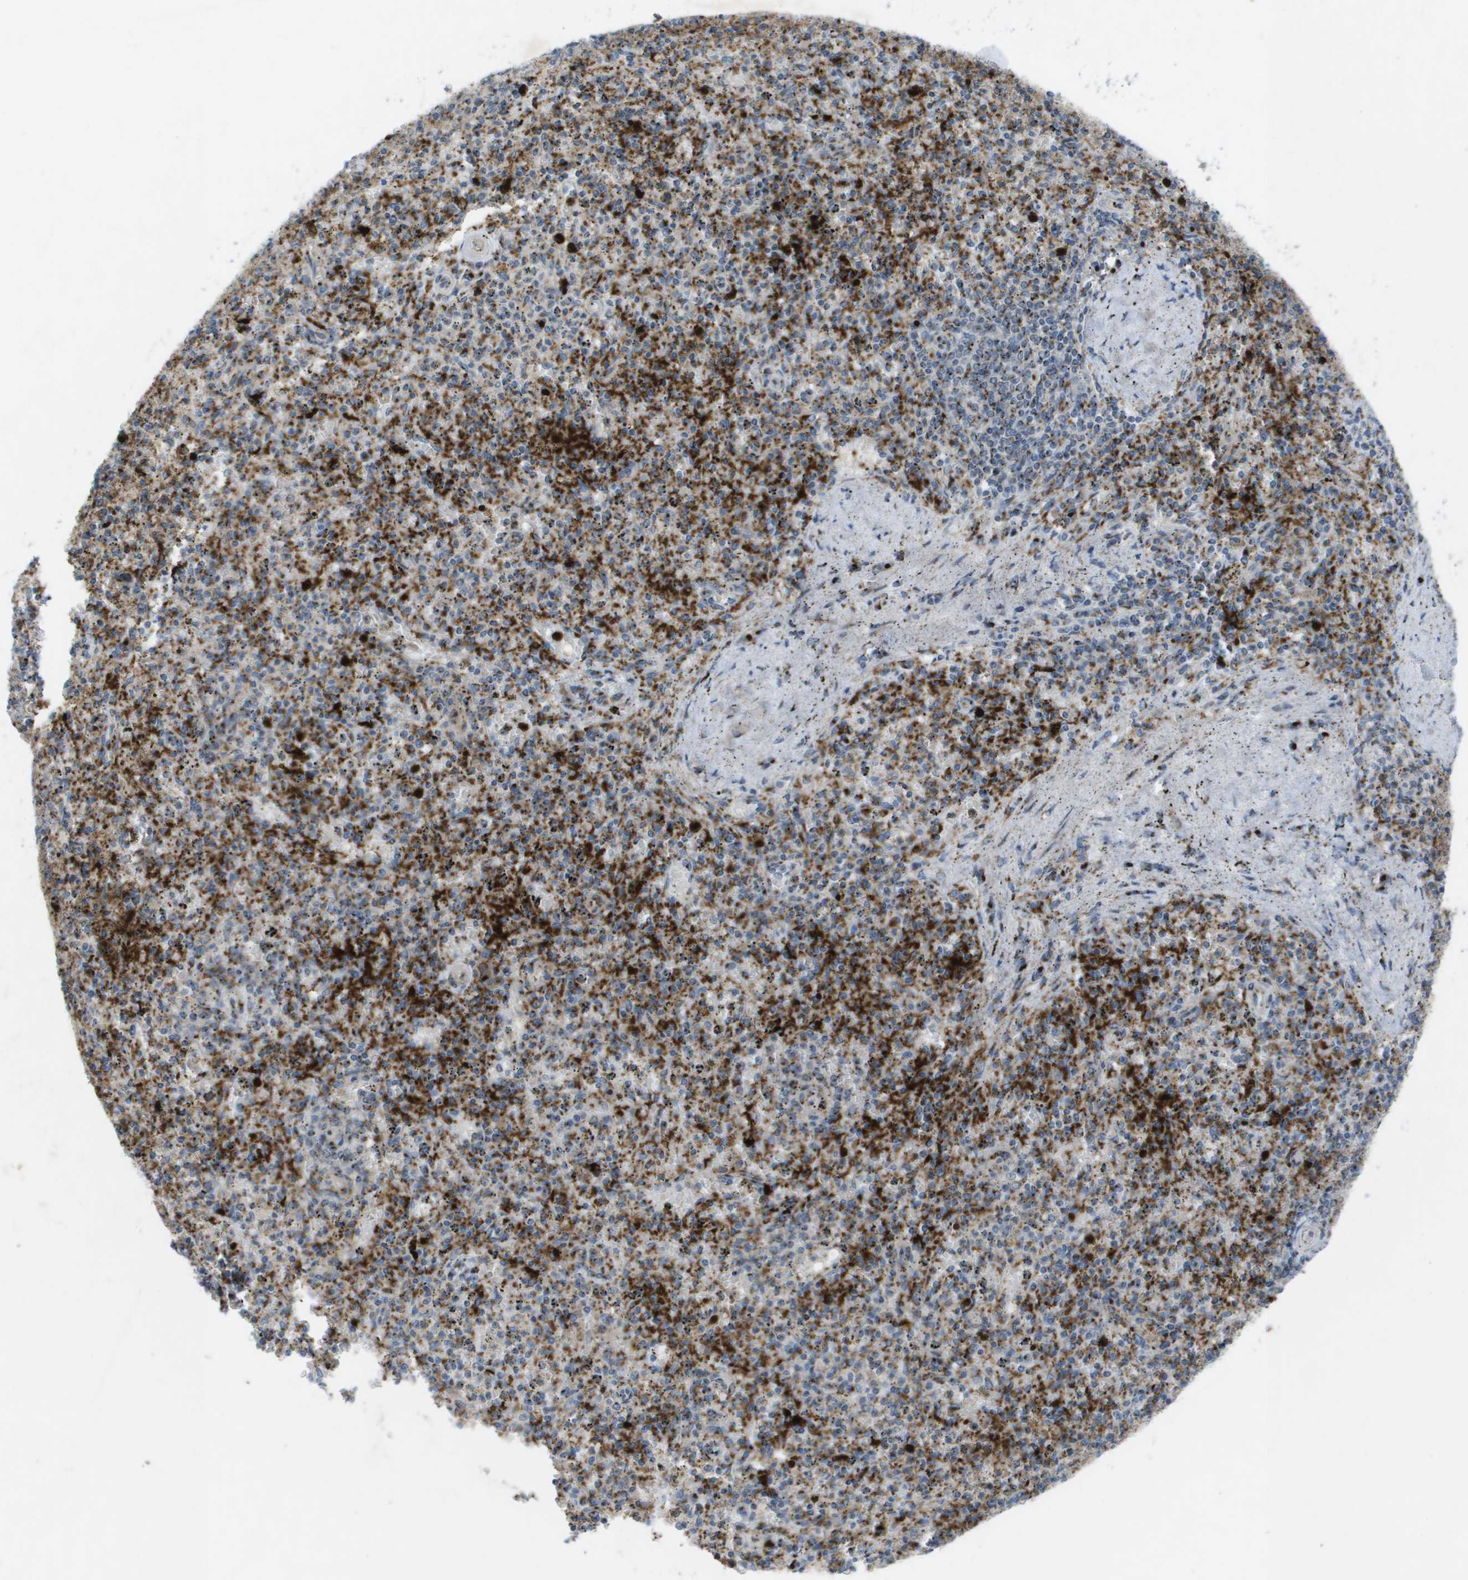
{"staining": {"intensity": "strong", "quantity": "25%-75%", "location": "cytoplasmic/membranous"}, "tissue": "spleen", "cell_type": "Cells in red pulp", "image_type": "normal", "snomed": [{"axis": "morphology", "description": "Normal tissue, NOS"}, {"axis": "topography", "description": "Spleen"}], "caption": "This is a micrograph of immunohistochemistry (IHC) staining of normal spleen, which shows strong staining in the cytoplasmic/membranous of cells in red pulp.", "gene": "QSOX2", "patient": {"sex": "male", "age": 72}}